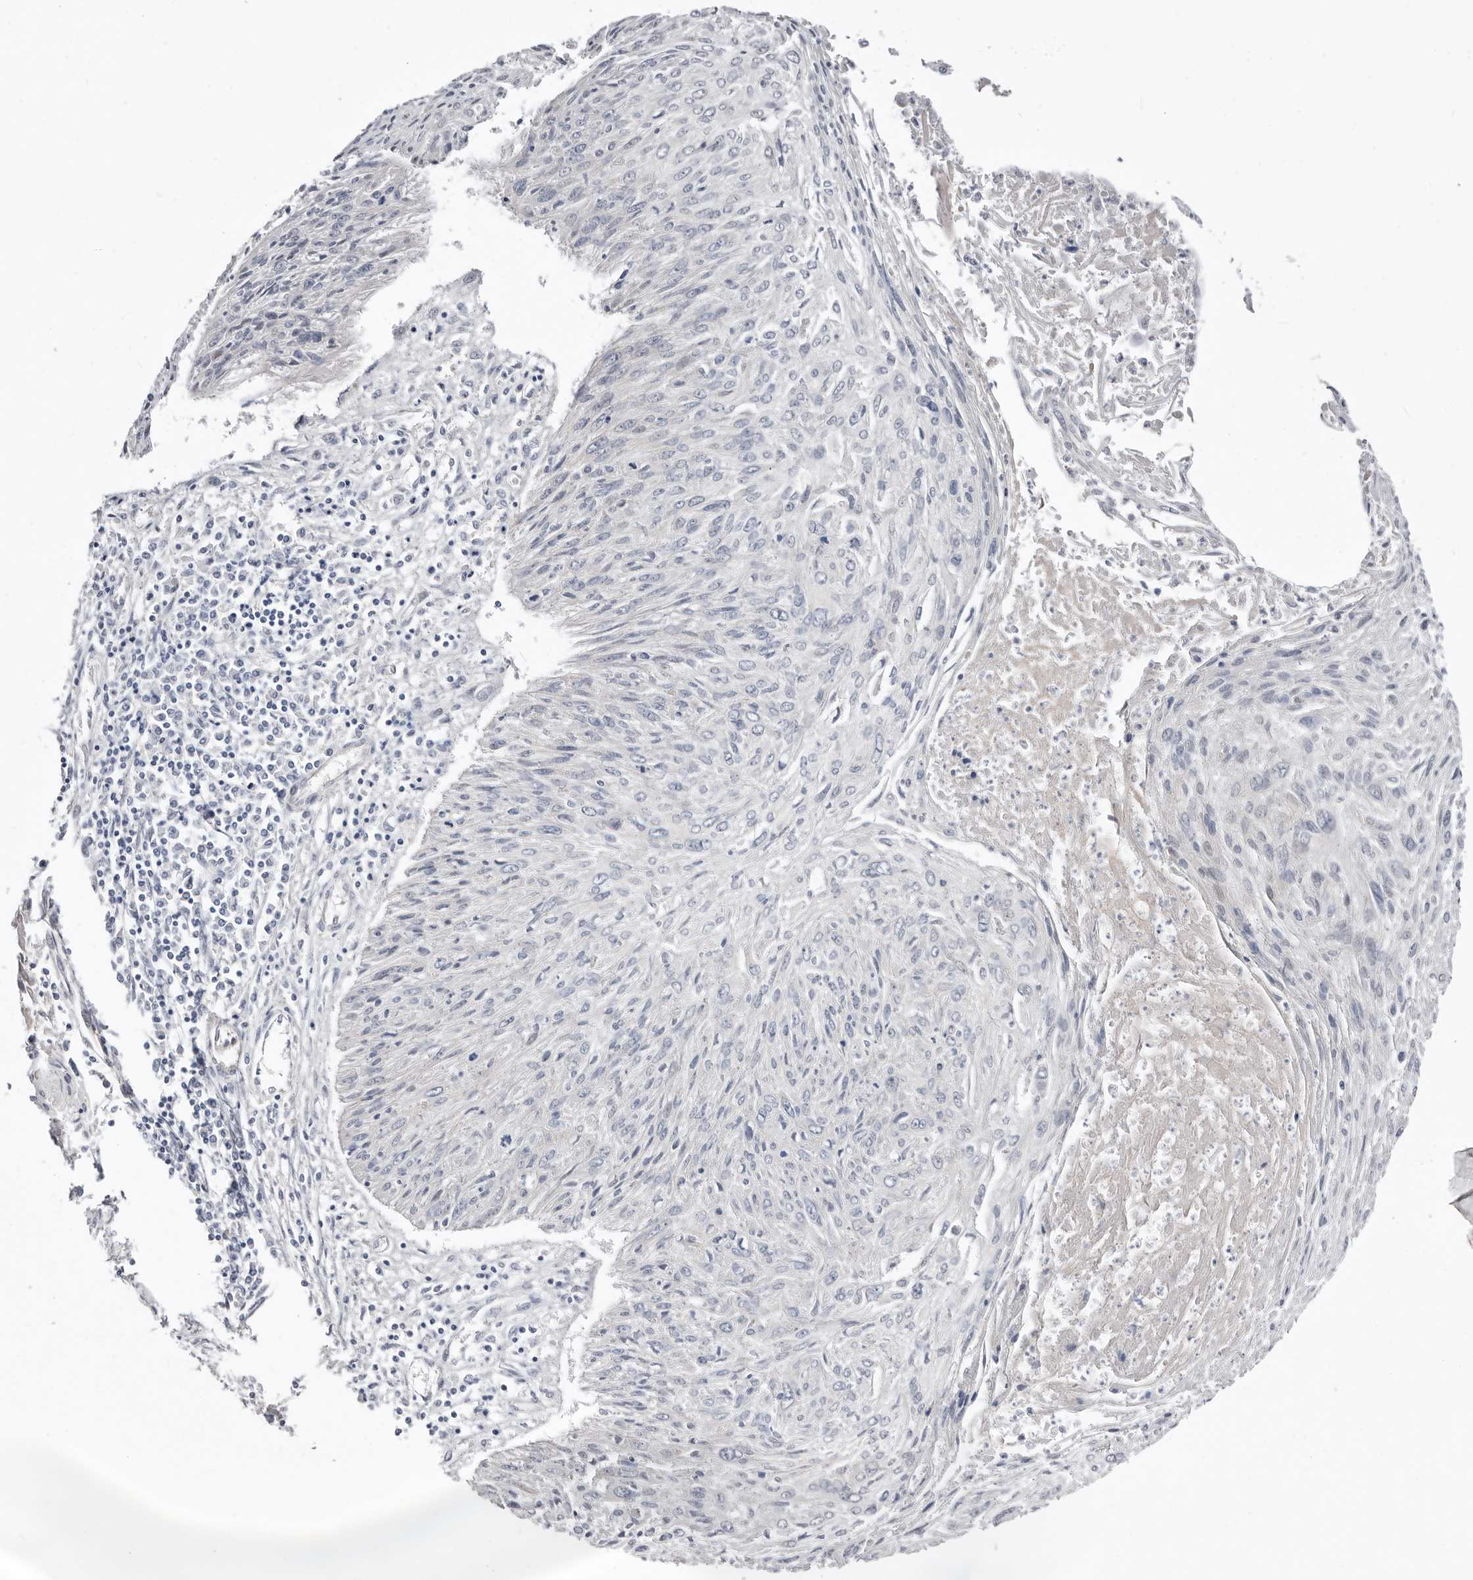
{"staining": {"intensity": "negative", "quantity": "none", "location": "none"}, "tissue": "cervical cancer", "cell_type": "Tumor cells", "image_type": "cancer", "snomed": [{"axis": "morphology", "description": "Squamous cell carcinoma, NOS"}, {"axis": "topography", "description": "Cervix"}], "caption": "Immunohistochemistry micrograph of neoplastic tissue: cervical cancer stained with DAB (3,3'-diaminobenzidine) displays no significant protein positivity in tumor cells.", "gene": "ASRGL1", "patient": {"sex": "female", "age": 51}}